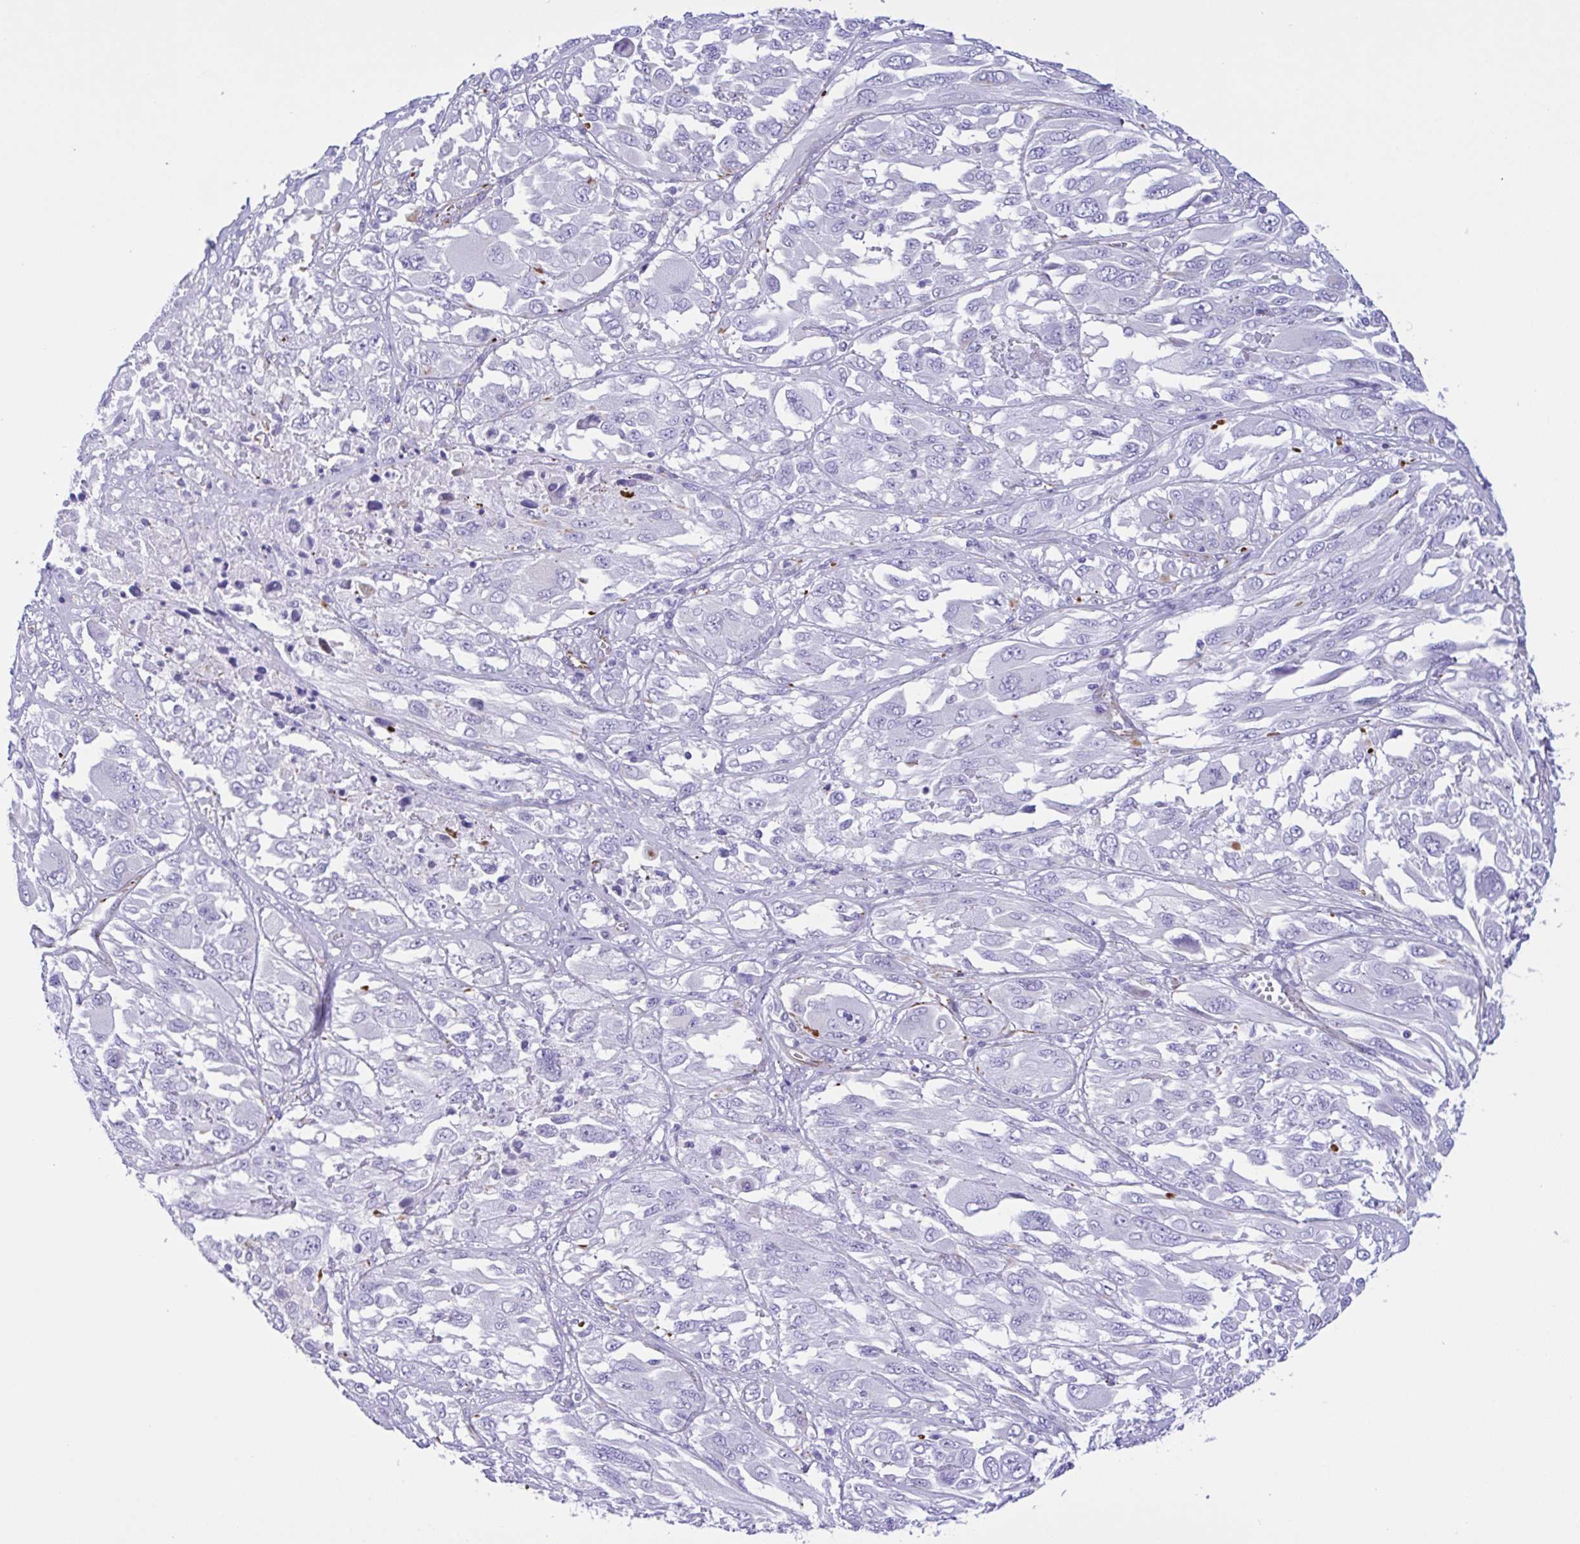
{"staining": {"intensity": "negative", "quantity": "none", "location": "none"}, "tissue": "melanoma", "cell_type": "Tumor cells", "image_type": "cancer", "snomed": [{"axis": "morphology", "description": "Malignant melanoma, NOS"}, {"axis": "topography", "description": "Skin"}], "caption": "DAB (3,3'-diaminobenzidine) immunohistochemical staining of human melanoma displays no significant expression in tumor cells. (DAB immunohistochemistry visualized using brightfield microscopy, high magnification).", "gene": "SMAD5", "patient": {"sex": "female", "age": 91}}